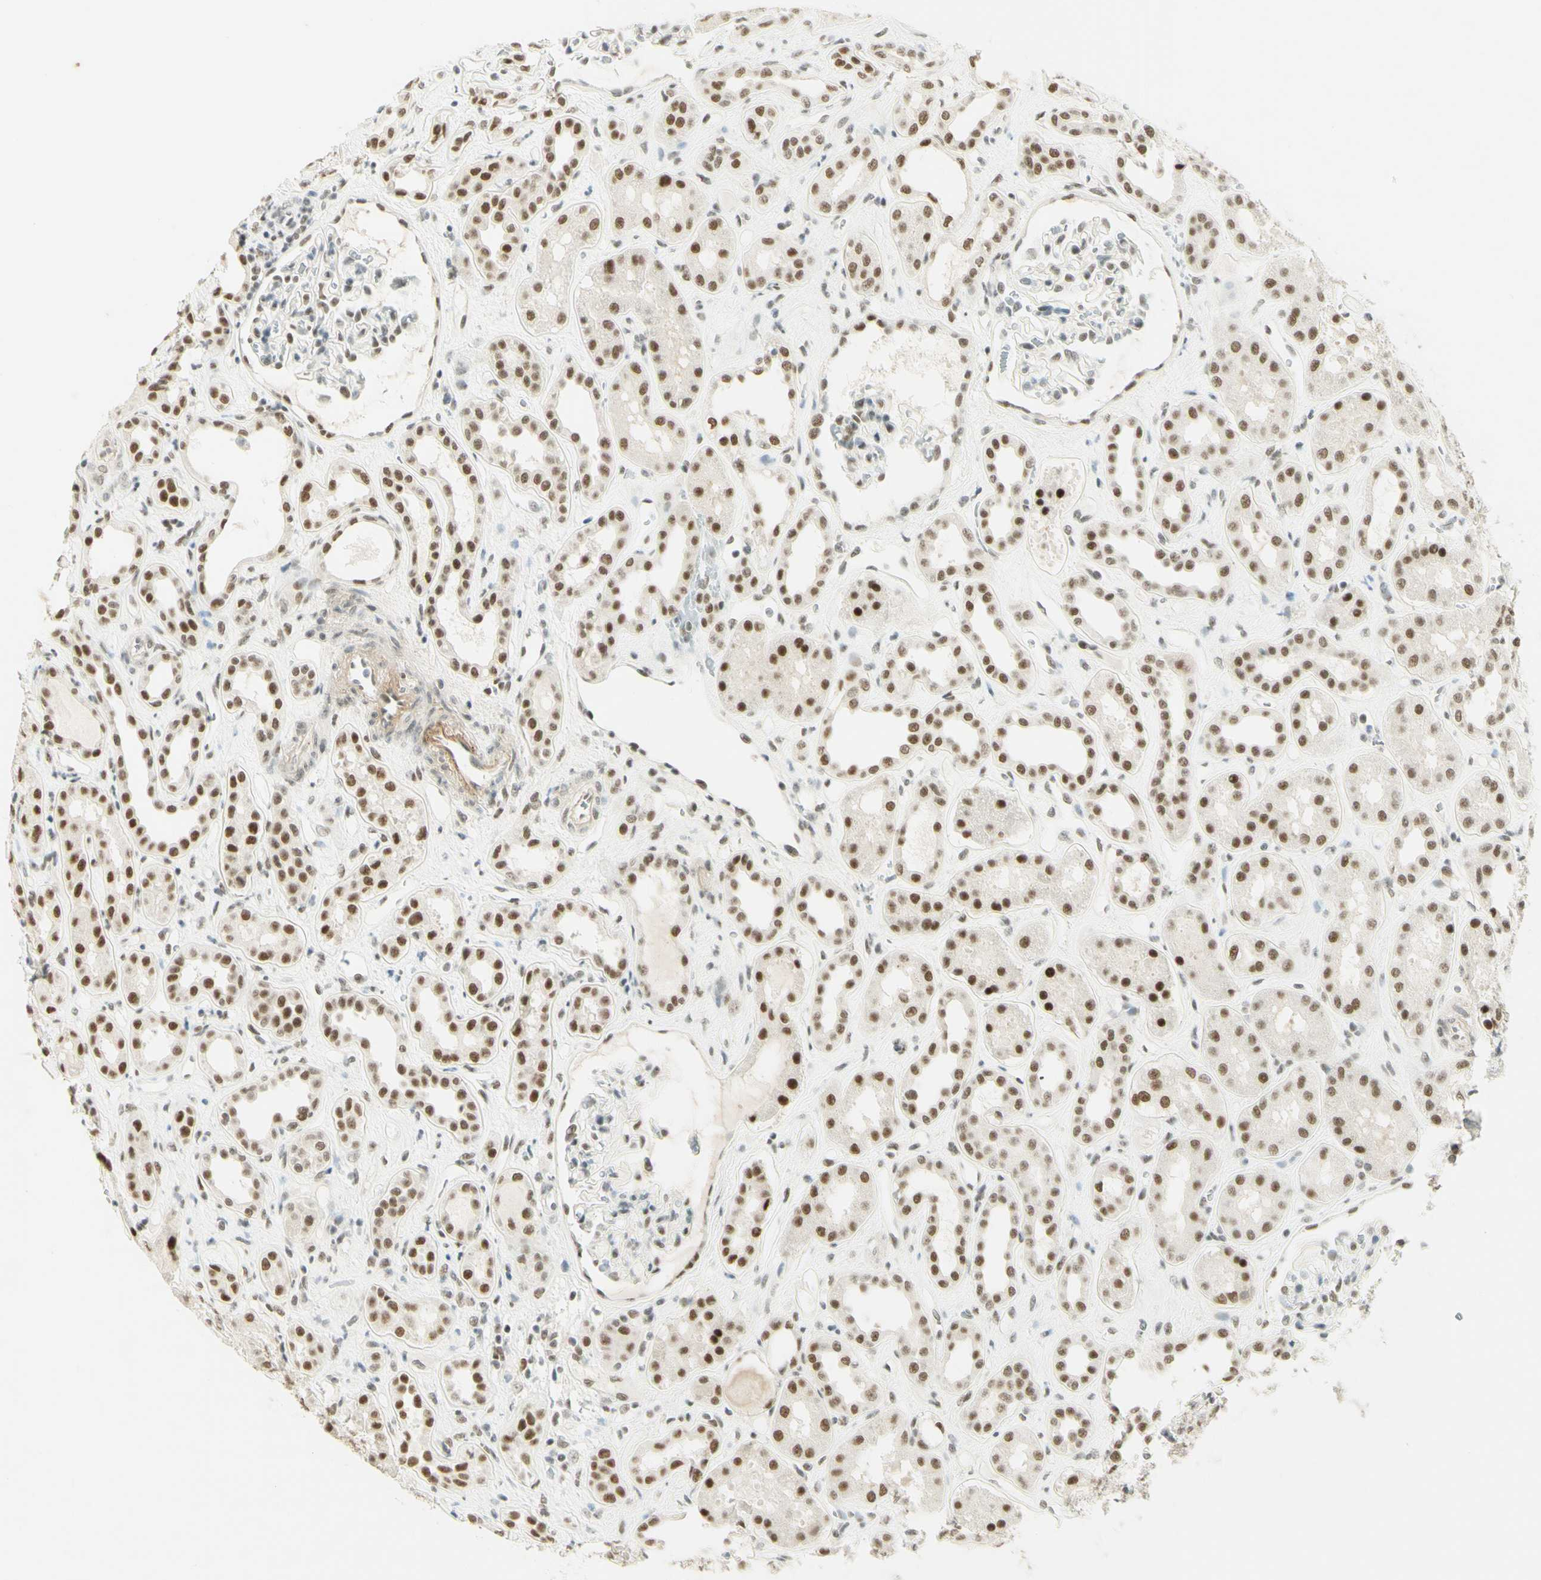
{"staining": {"intensity": "weak", "quantity": "25%-75%", "location": "nuclear"}, "tissue": "kidney", "cell_type": "Cells in glomeruli", "image_type": "normal", "snomed": [{"axis": "morphology", "description": "Normal tissue, NOS"}, {"axis": "topography", "description": "Kidney"}], "caption": "Protein staining demonstrates weak nuclear expression in approximately 25%-75% of cells in glomeruli in benign kidney.", "gene": "PMS2", "patient": {"sex": "male", "age": 59}}